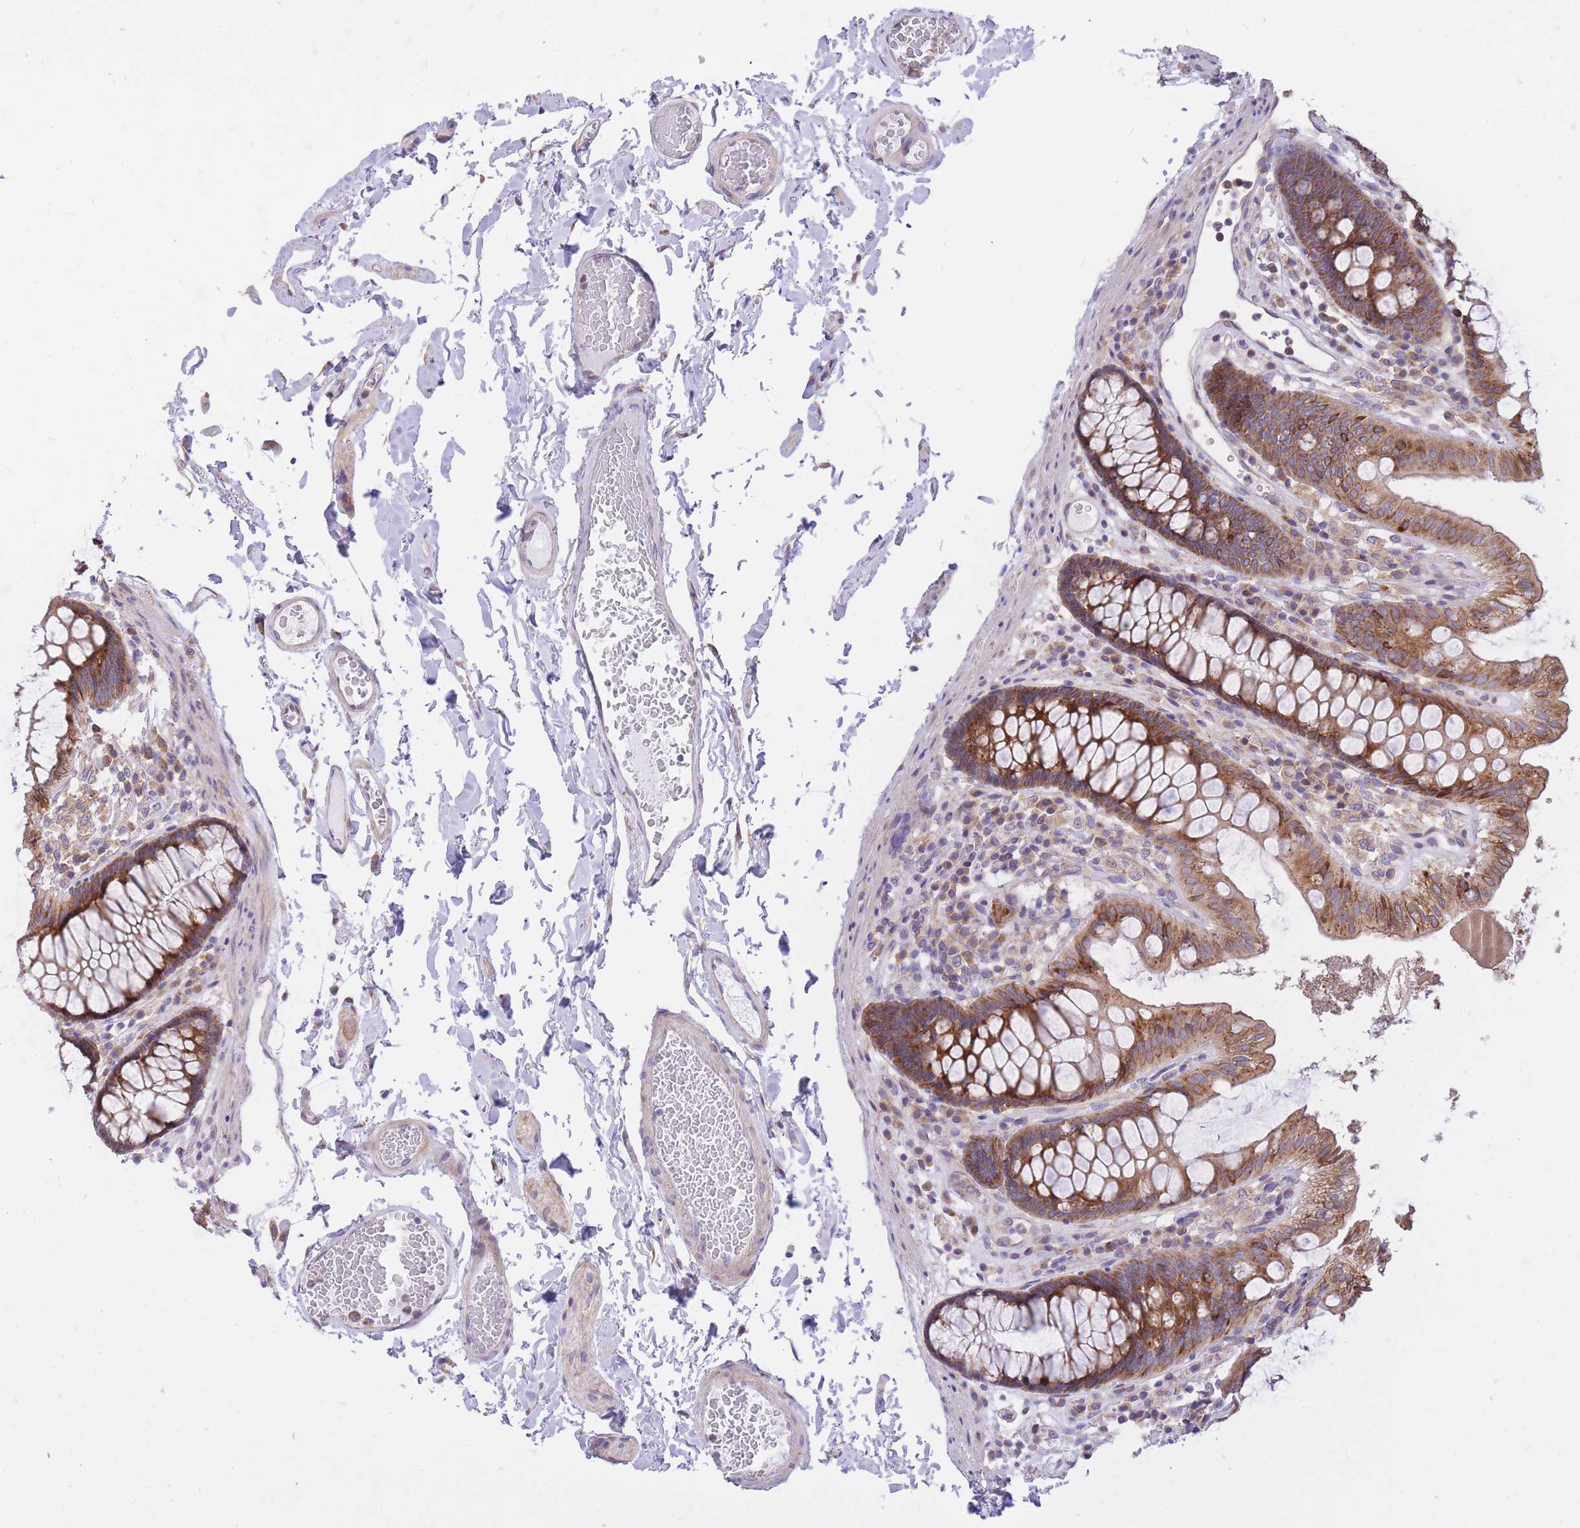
{"staining": {"intensity": "negative", "quantity": "none", "location": "none"}, "tissue": "colon", "cell_type": "Endothelial cells", "image_type": "normal", "snomed": [{"axis": "morphology", "description": "Normal tissue, NOS"}, {"axis": "topography", "description": "Colon"}], "caption": "Immunohistochemistry (IHC) micrograph of benign colon: human colon stained with DAB (3,3'-diaminobenzidine) displays no significant protein staining in endothelial cells.", "gene": "GBP7", "patient": {"sex": "male", "age": 84}}